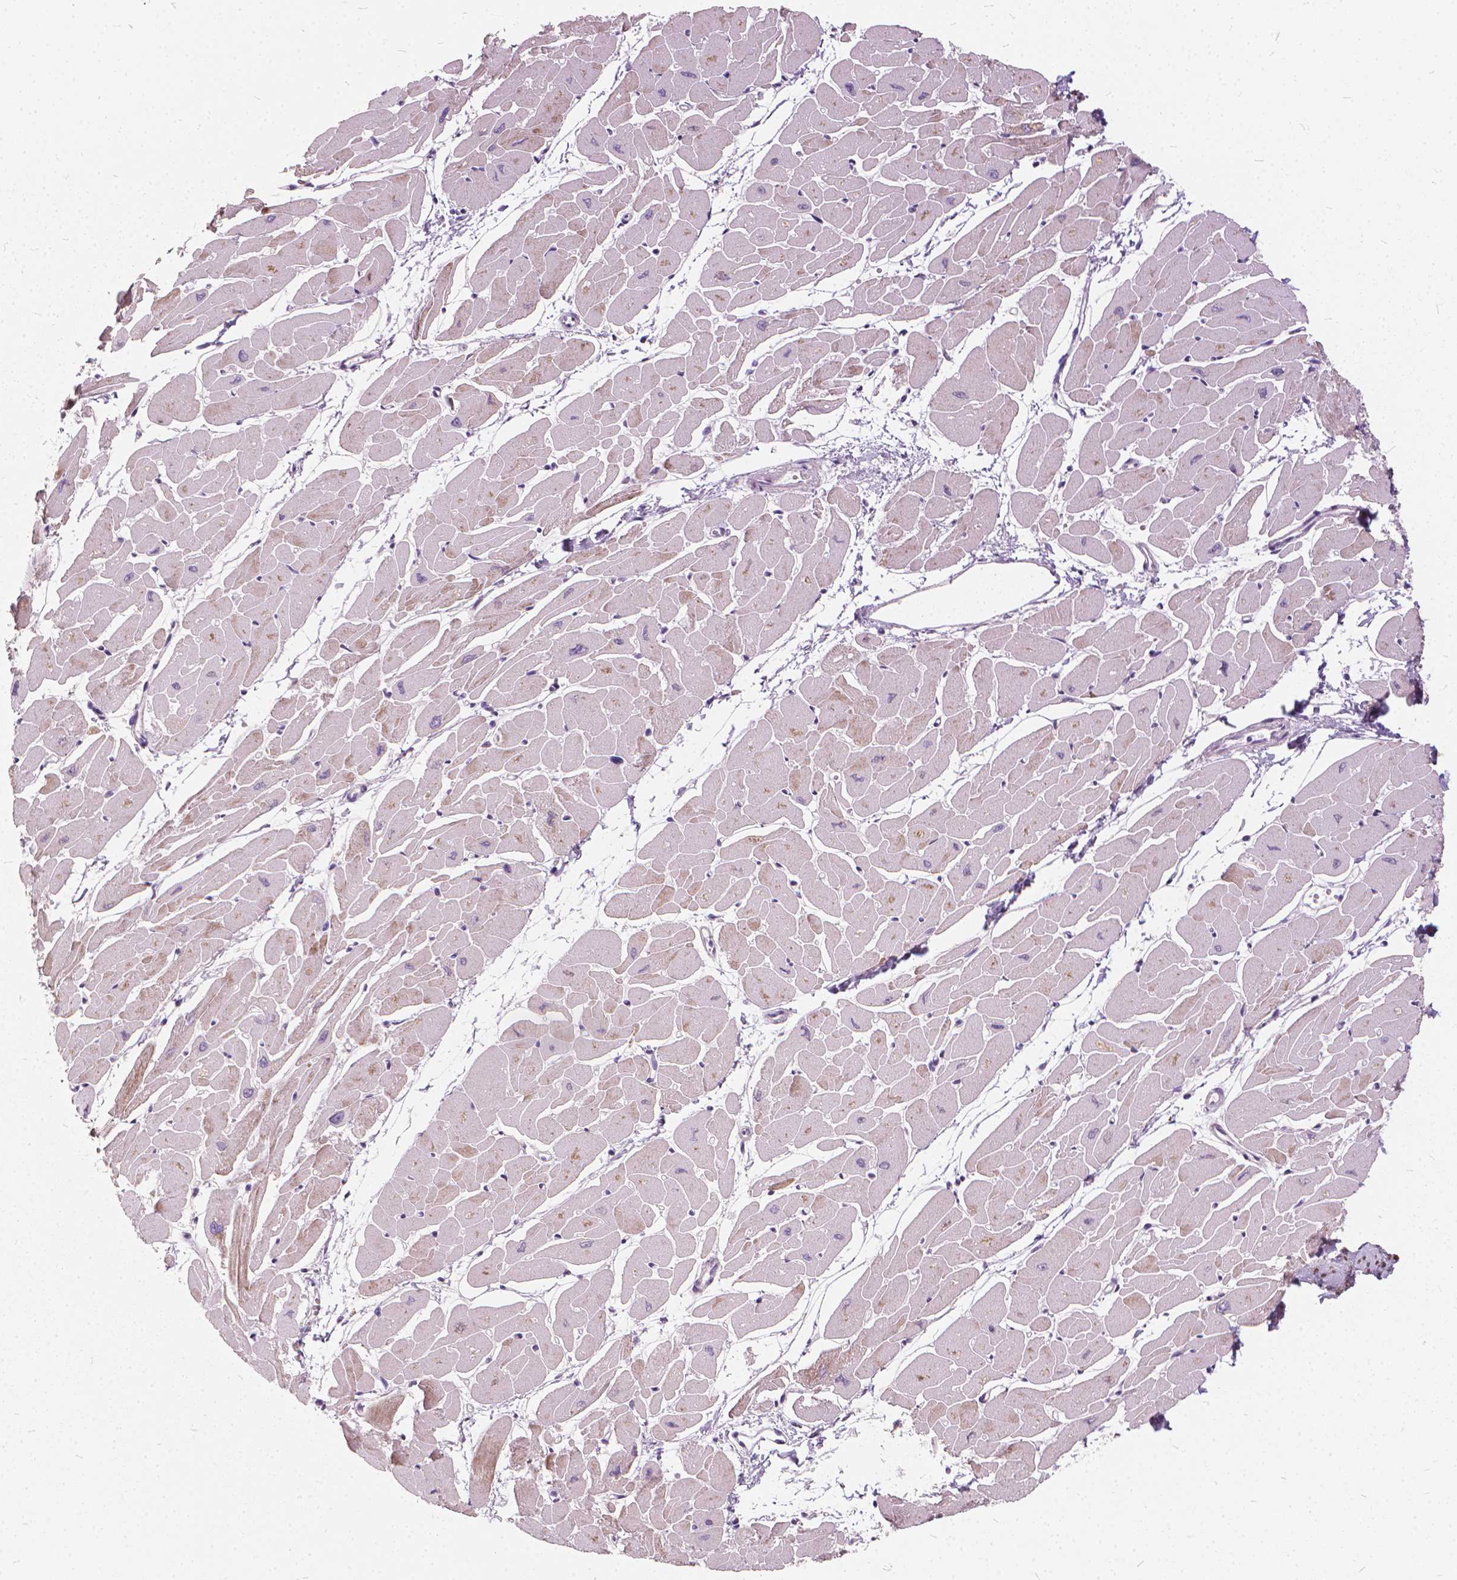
{"staining": {"intensity": "moderate", "quantity": ">75%", "location": "nuclear"}, "tissue": "heart muscle", "cell_type": "Cardiomyocytes", "image_type": "normal", "snomed": [{"axis": "morphology", "description": "Normal tissue, NOS"}, {"axis": "topography", "description": "Heart"}], "caption": "A brown stain highlights moderate nuclear staining of a protein in cardiomyocytes of unremarkable heart muscle.", "gene": "STAT5B", "patient": {"sex": "male", "age": 57}}